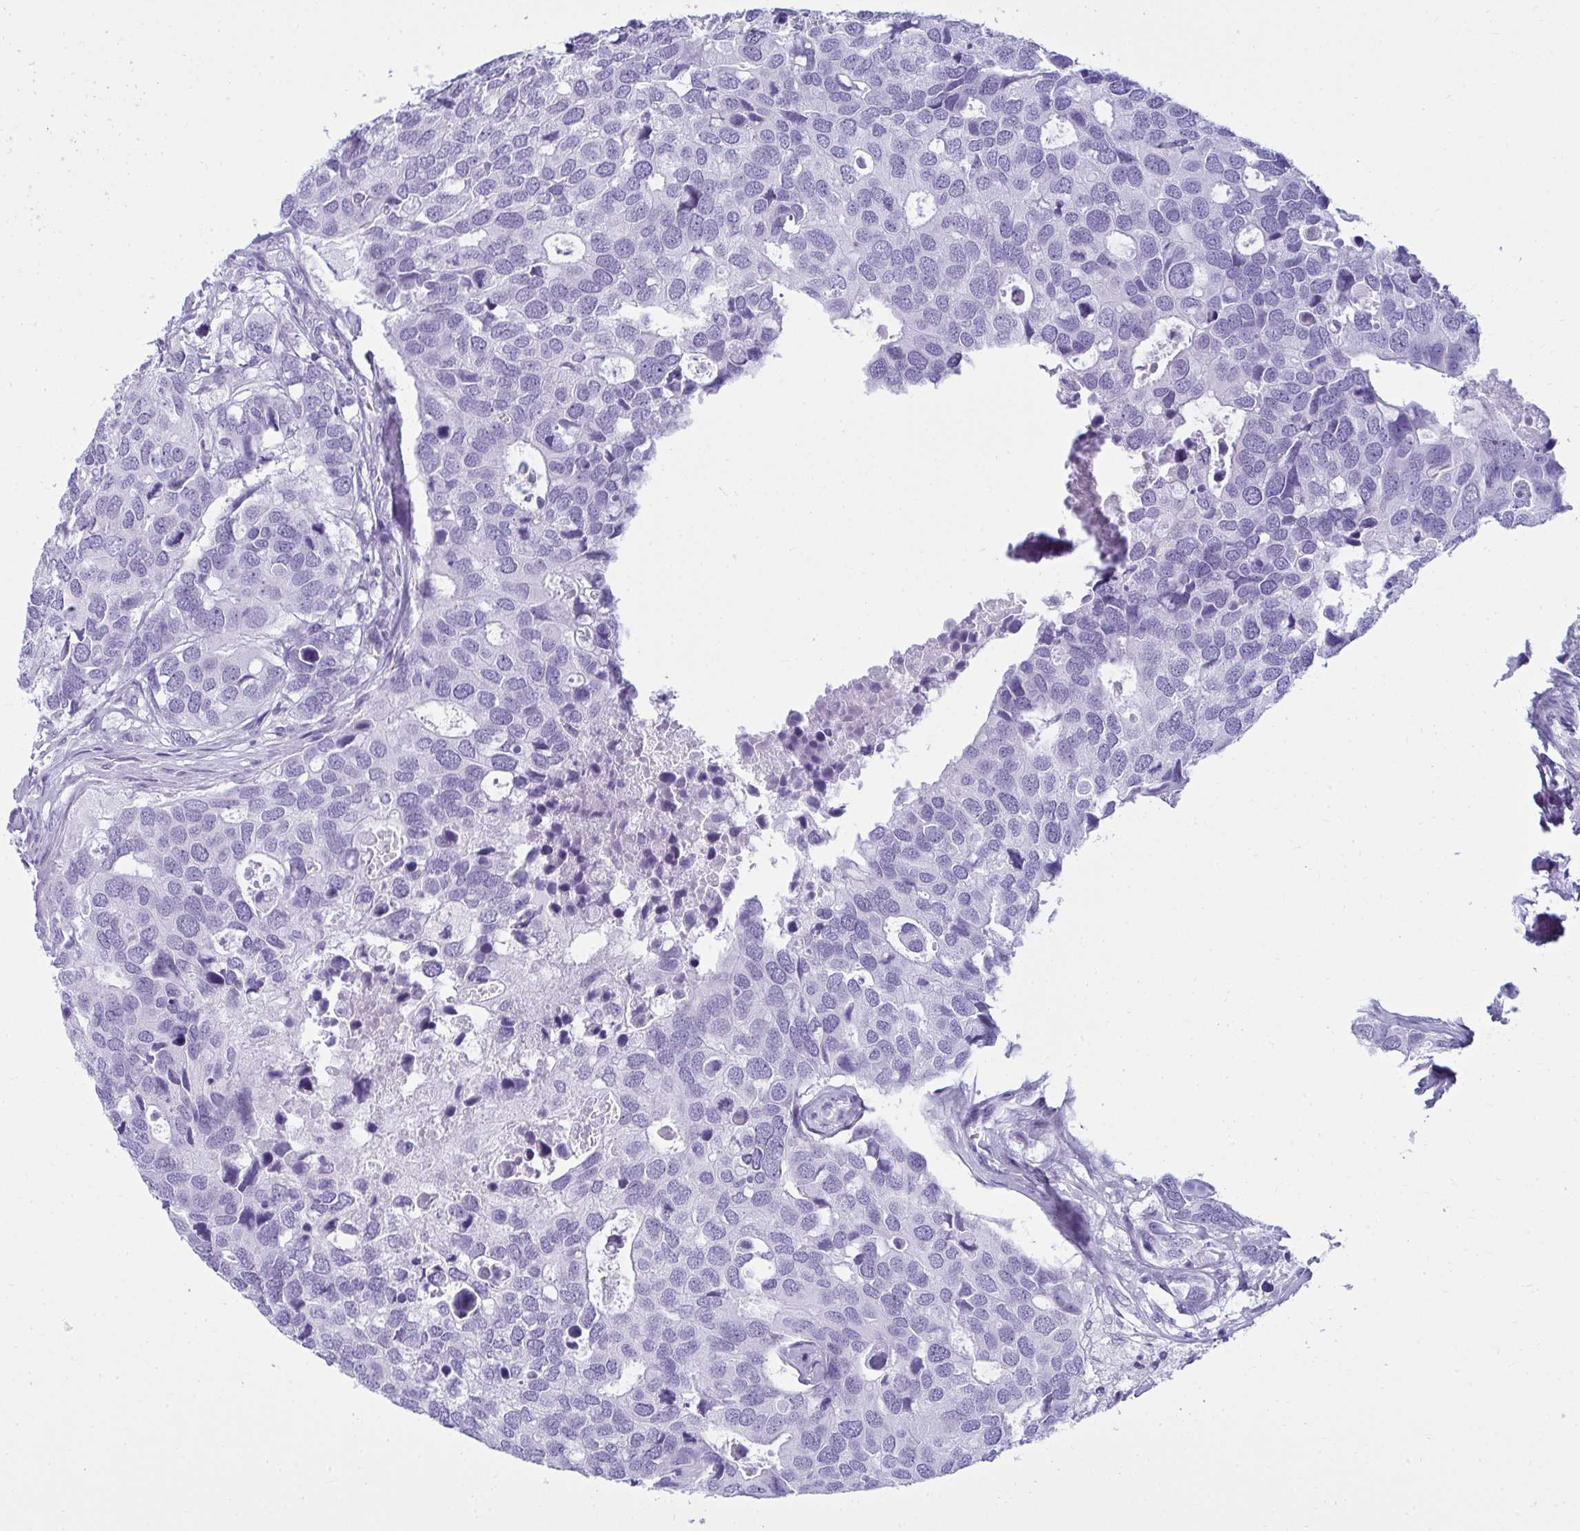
{"staining": {"intensity": "negative", "quantity": "none", "location": "none"}, "tissue": "breast cancer", "cell_type": "Tumor cells", "image_type": "cancer", "snomed": [{"axis": "morphology", "description": "Duct carcinoma"}, {"axis": "topography", "description": "Breast"}], "caption": "Immunohistochemical staining of human infiltrating ductal carcinoma (breast) exhibits no significant positivity in tumor cells.", "gene": "CLGN", "patient": {"sex": "female", "age": 83}}